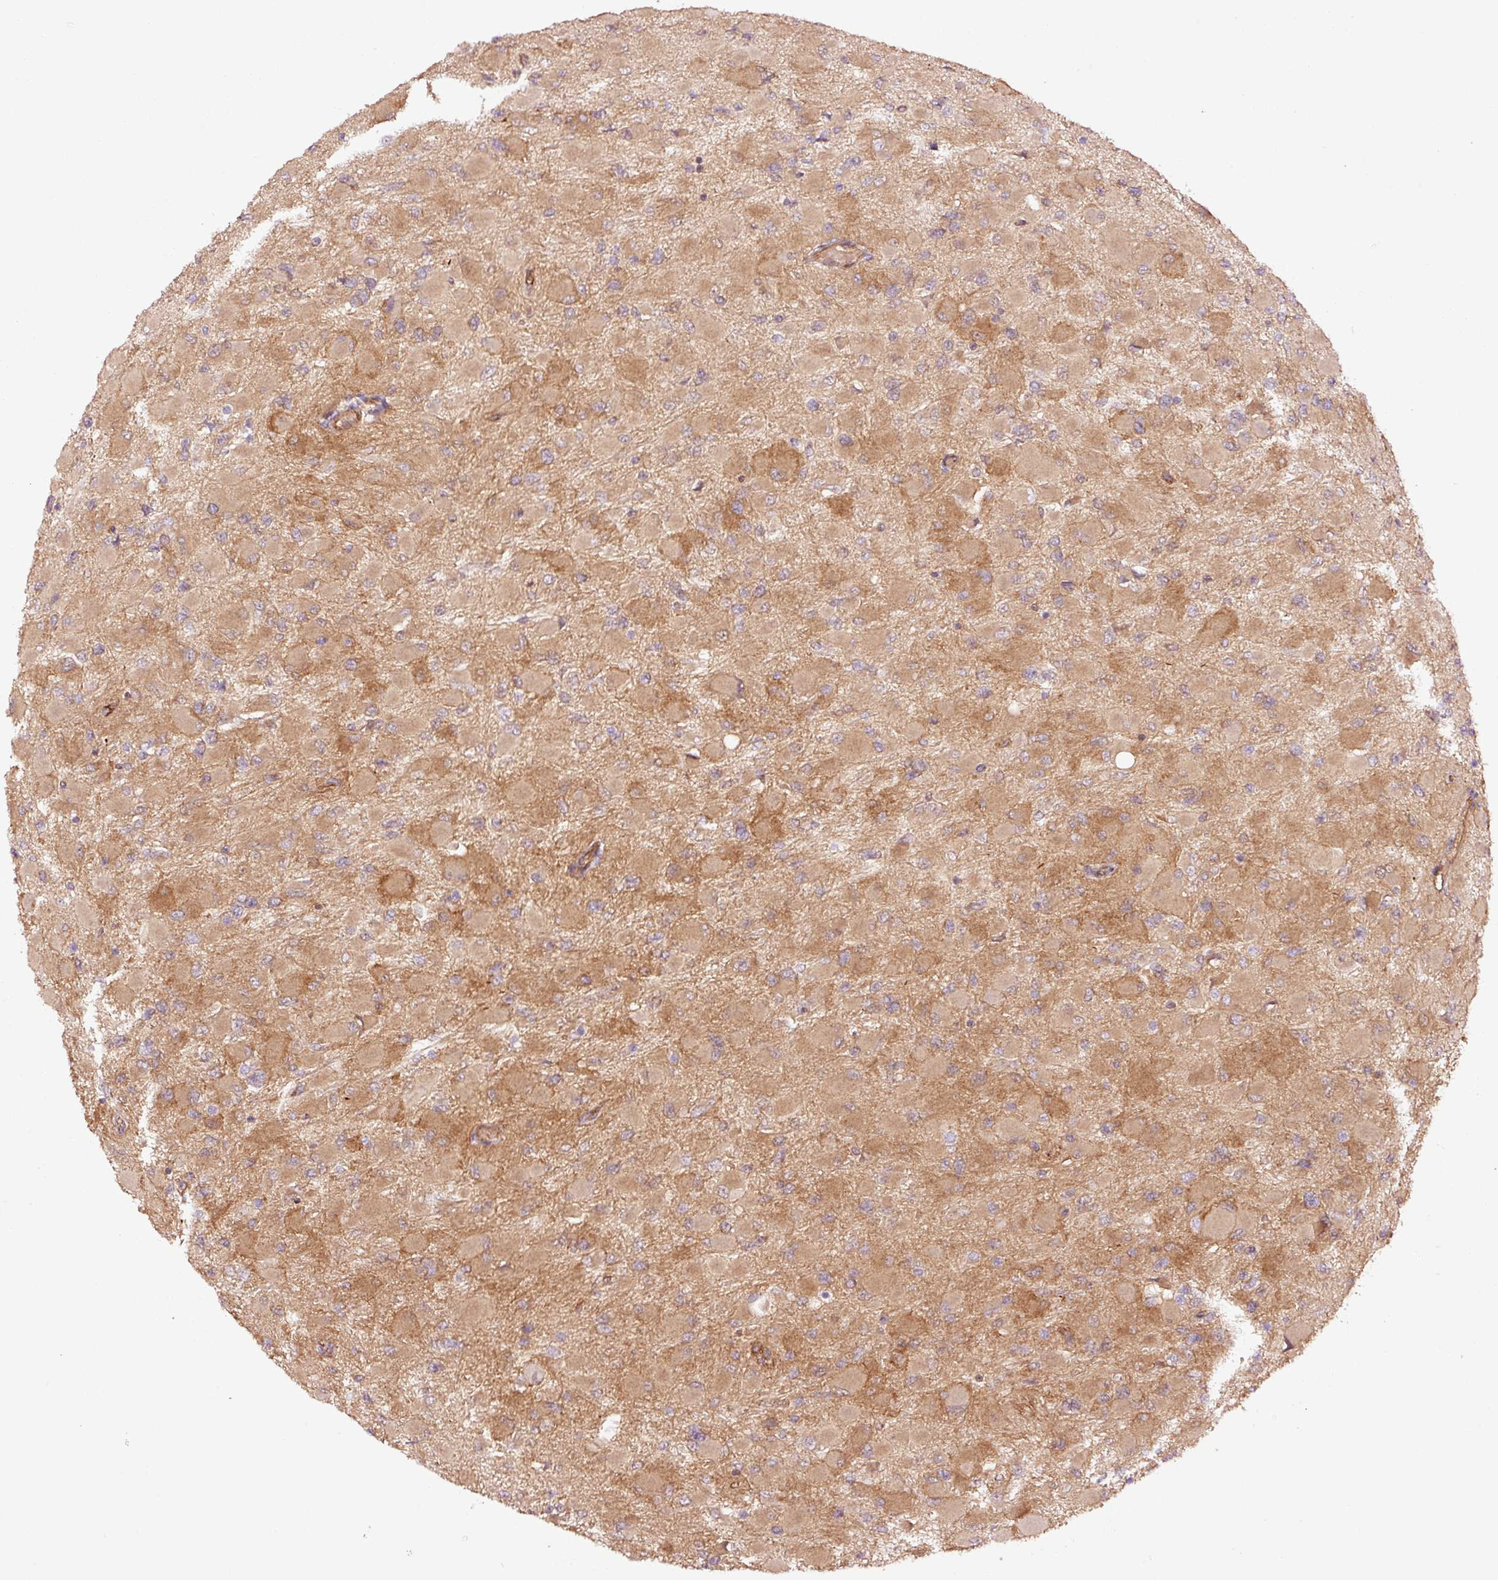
{"staining": {"intensity": "moderate", "quantity": "25%-75%", "location": "cytoplasmic/membranous"}, "tissue": "glioma", "cell_type": "Tumor cells", "image_type": "cancer", "snomed": [{"axis": "morphology", "description": "Glioma, malignant, High grade"}, {"axis": "topography", "description": "Cerebral cortex"}], "caption": "Moderate cytoplasmic/membranous expression for a protein is present in about 25%-75% of tumor cells of glioma using IHC.", "gene": "METAP1", "patient": {"sex": "female", "age": 36}}